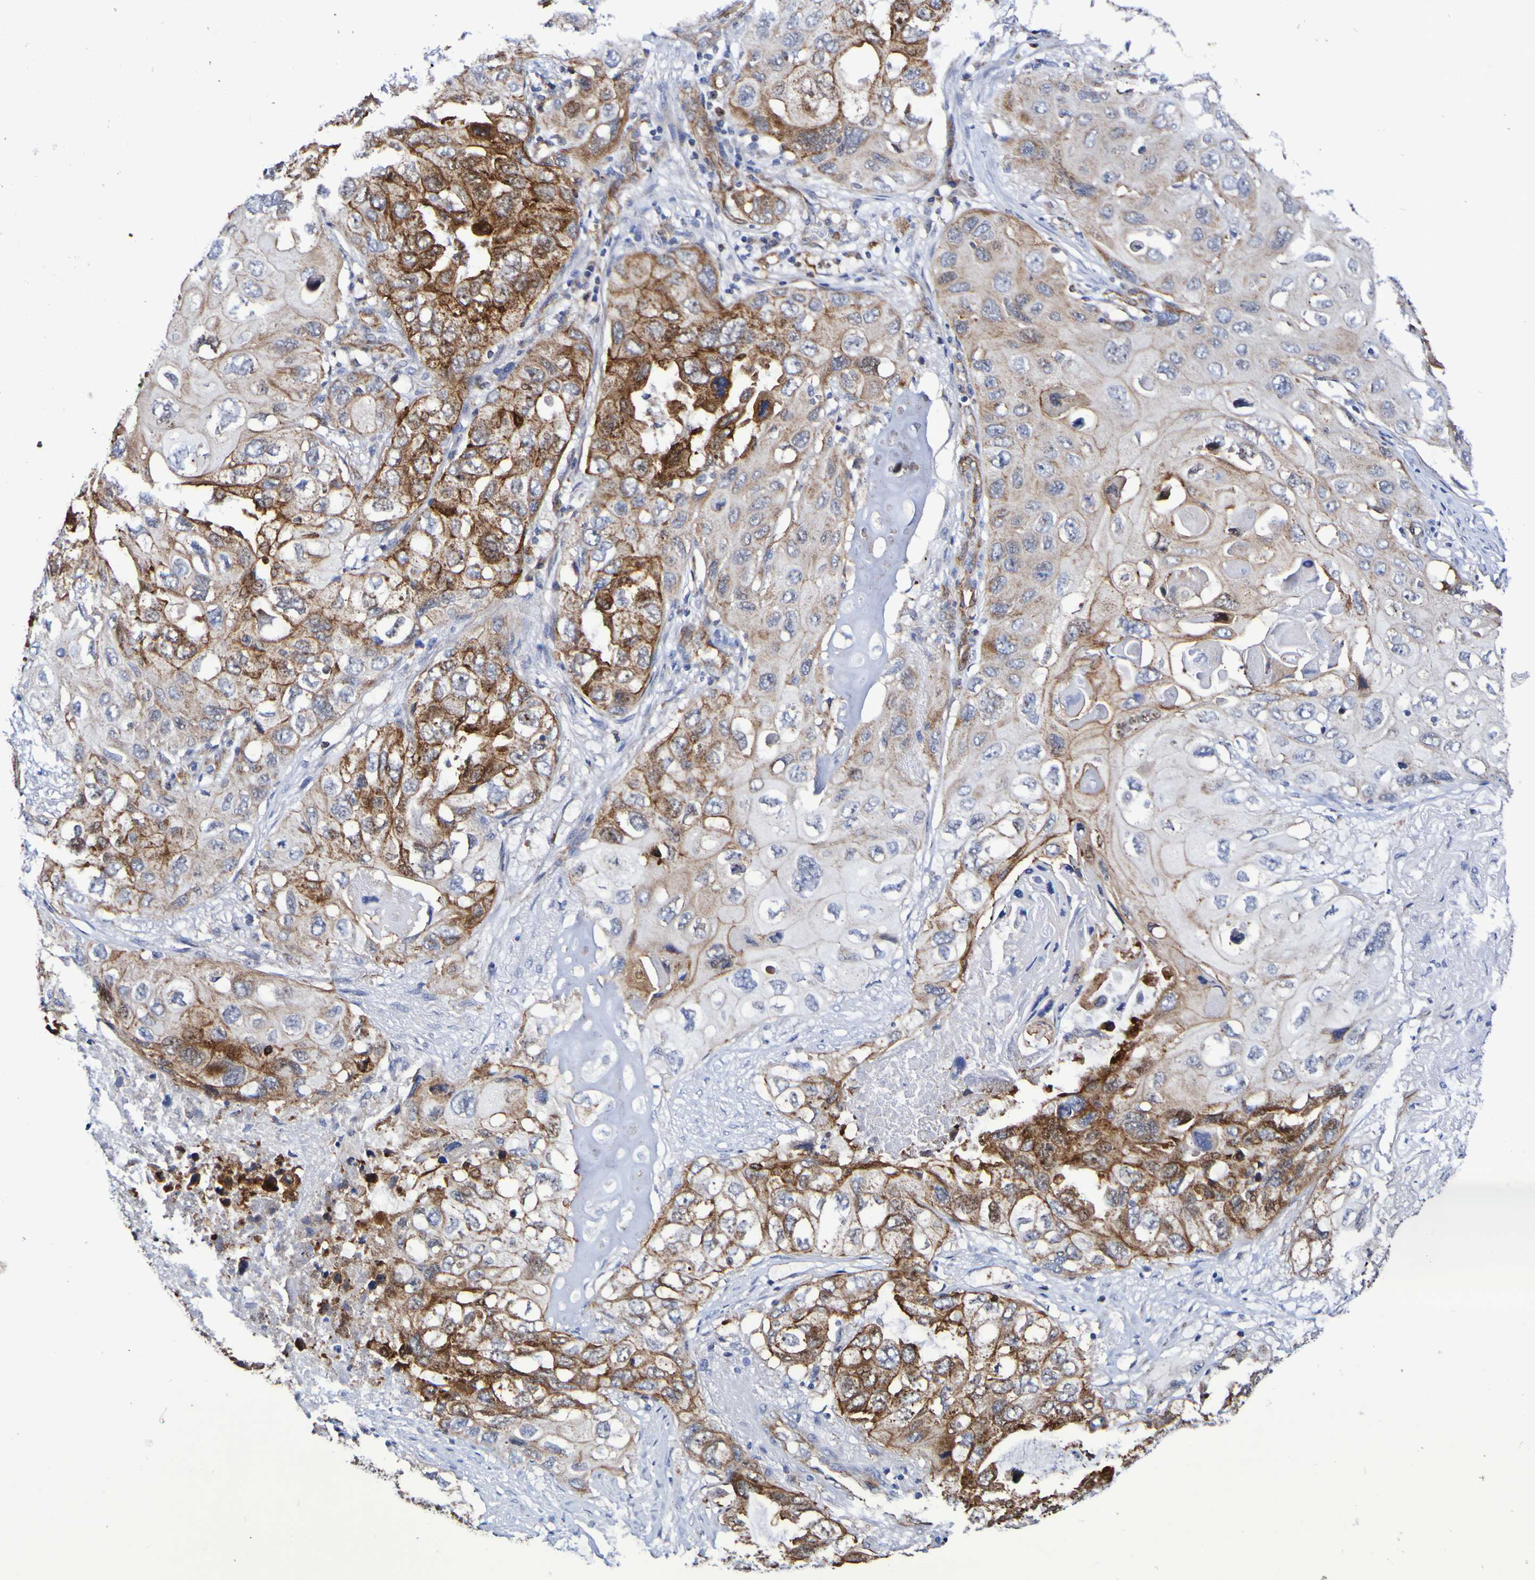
{"staining": {"intensity": "moderate", "quantity": ">75%", "location": "cytoplasmic/membranous"}, "tissue": "lung cancer", "cell_type": "Tumor cells", "image_type": "cancer", "snomed": [{"axis": "morphology", "description": "Squamous cell carcinoma, NOS"}, {"axis": "topography", "description": "Lung"}], "caption": "Immunohistochemical staining of lung squamous cell carcinoma demonstrates medium levels of moderate cytoplasmic/membranous staining in approximately >75% of tumor cells. (brown staining indicates protein expression, while blue staining denotes nuclei).", "gene": "GJB1", "patient": {"sex": "female", "age": 73}}